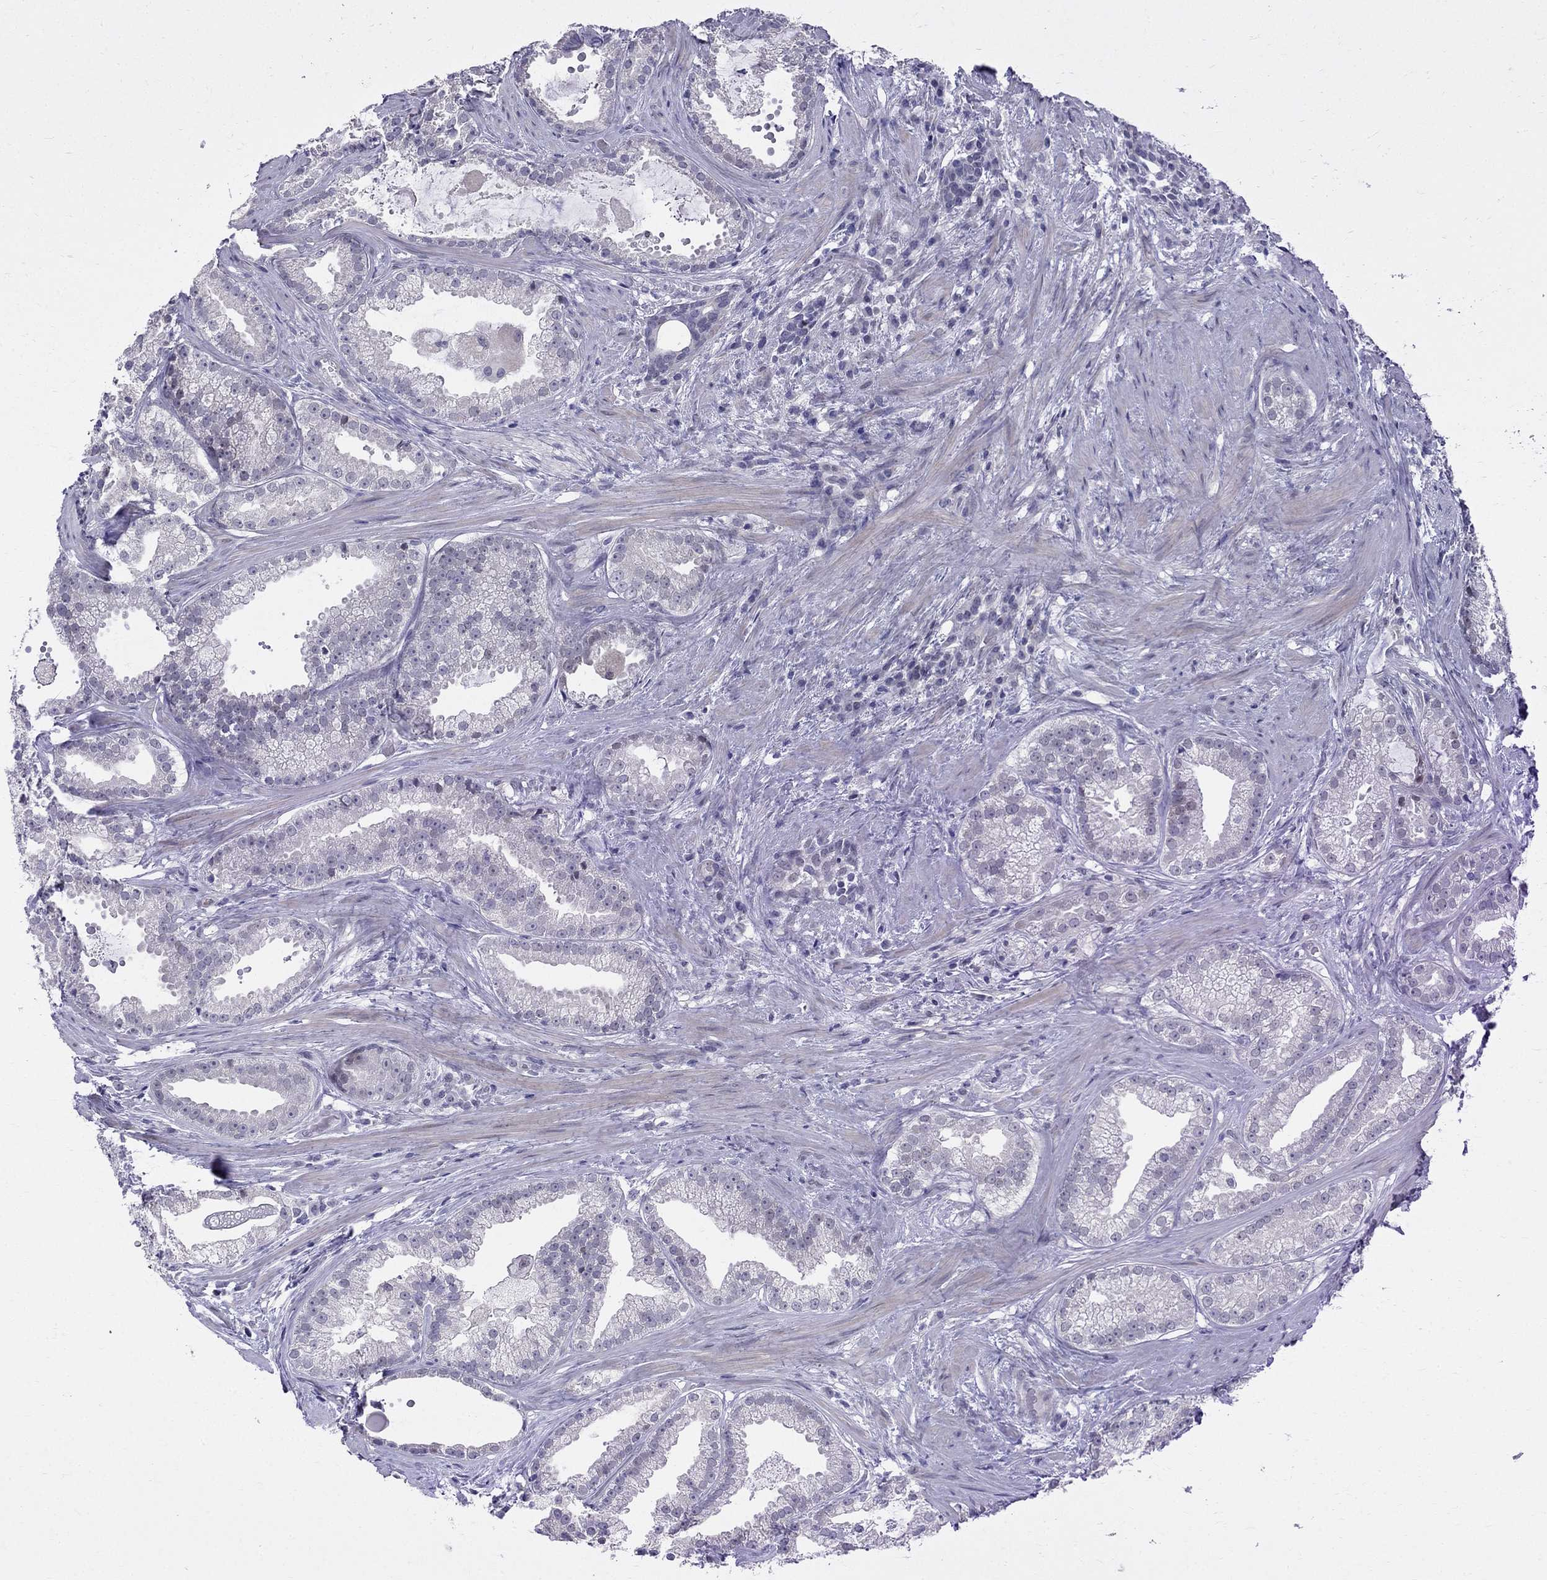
{"staining": {"intensity": "negative", "quantity": "none", "location": "none"}, "tissue": "prostate cancer", "cell_type": "Tumor cells", "image_type": "cancer", "snomed": [{"axis": "morphology", "description": "Adenocarcinoma, NOS"}, {"axis": "morphology", "description": "Adenocarcinoma, High grade"}, {"axis": "topography", "description": "Prostate"}], "caption": "An immunohistochemistry (IHC) histopathology image of prostate adenocarcinoma (high-grade) is shown. There is no staining in tumor cells of prostate adenocarcinoma (high-grade). (DAB (3,3'-diaminobenzidine) immunohistochemistry, high magnification).", "gene": "BAG5", "patient": {"sex": "male", "age": 64}}